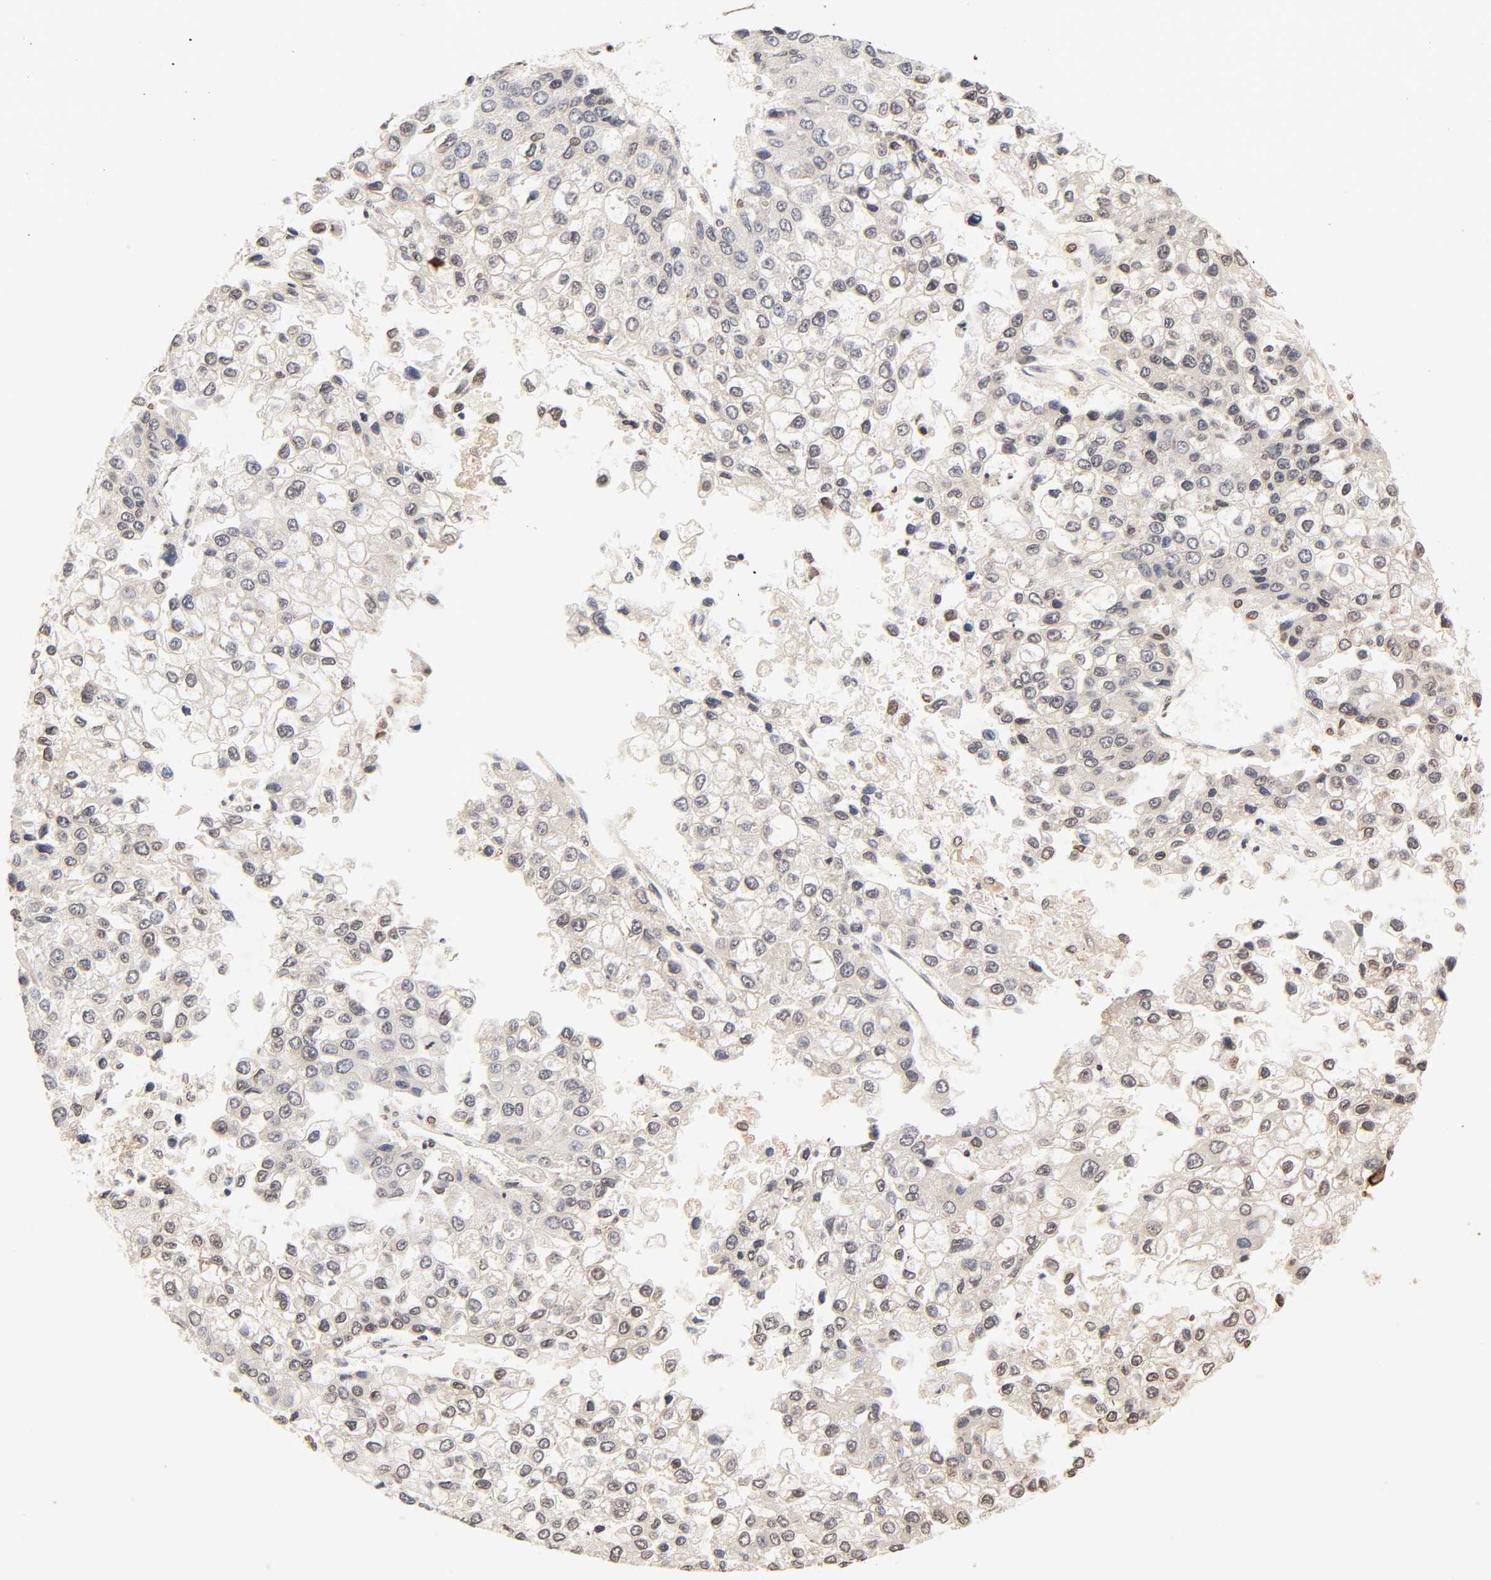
{"staining": {"intensity": "weak", "quantity": "<25%", "location": "nuclear"}, "tissue": "liver cancer", "cell_type": "Tumor cells", "image_type": "cancer", "snomed": [{"axis": "morphology", "description": "Carcinoma, Hepatocellular, NOS"}, {"axis": "topography", "description": "Liver"}], "caption": "Liver cancer (hepatocellular carcinoma) was stained to show a protein in brown. There is no significant expression in tumor cells.", "gene": "TBL1X", "patient": {"sex": "female", "age": 66}}